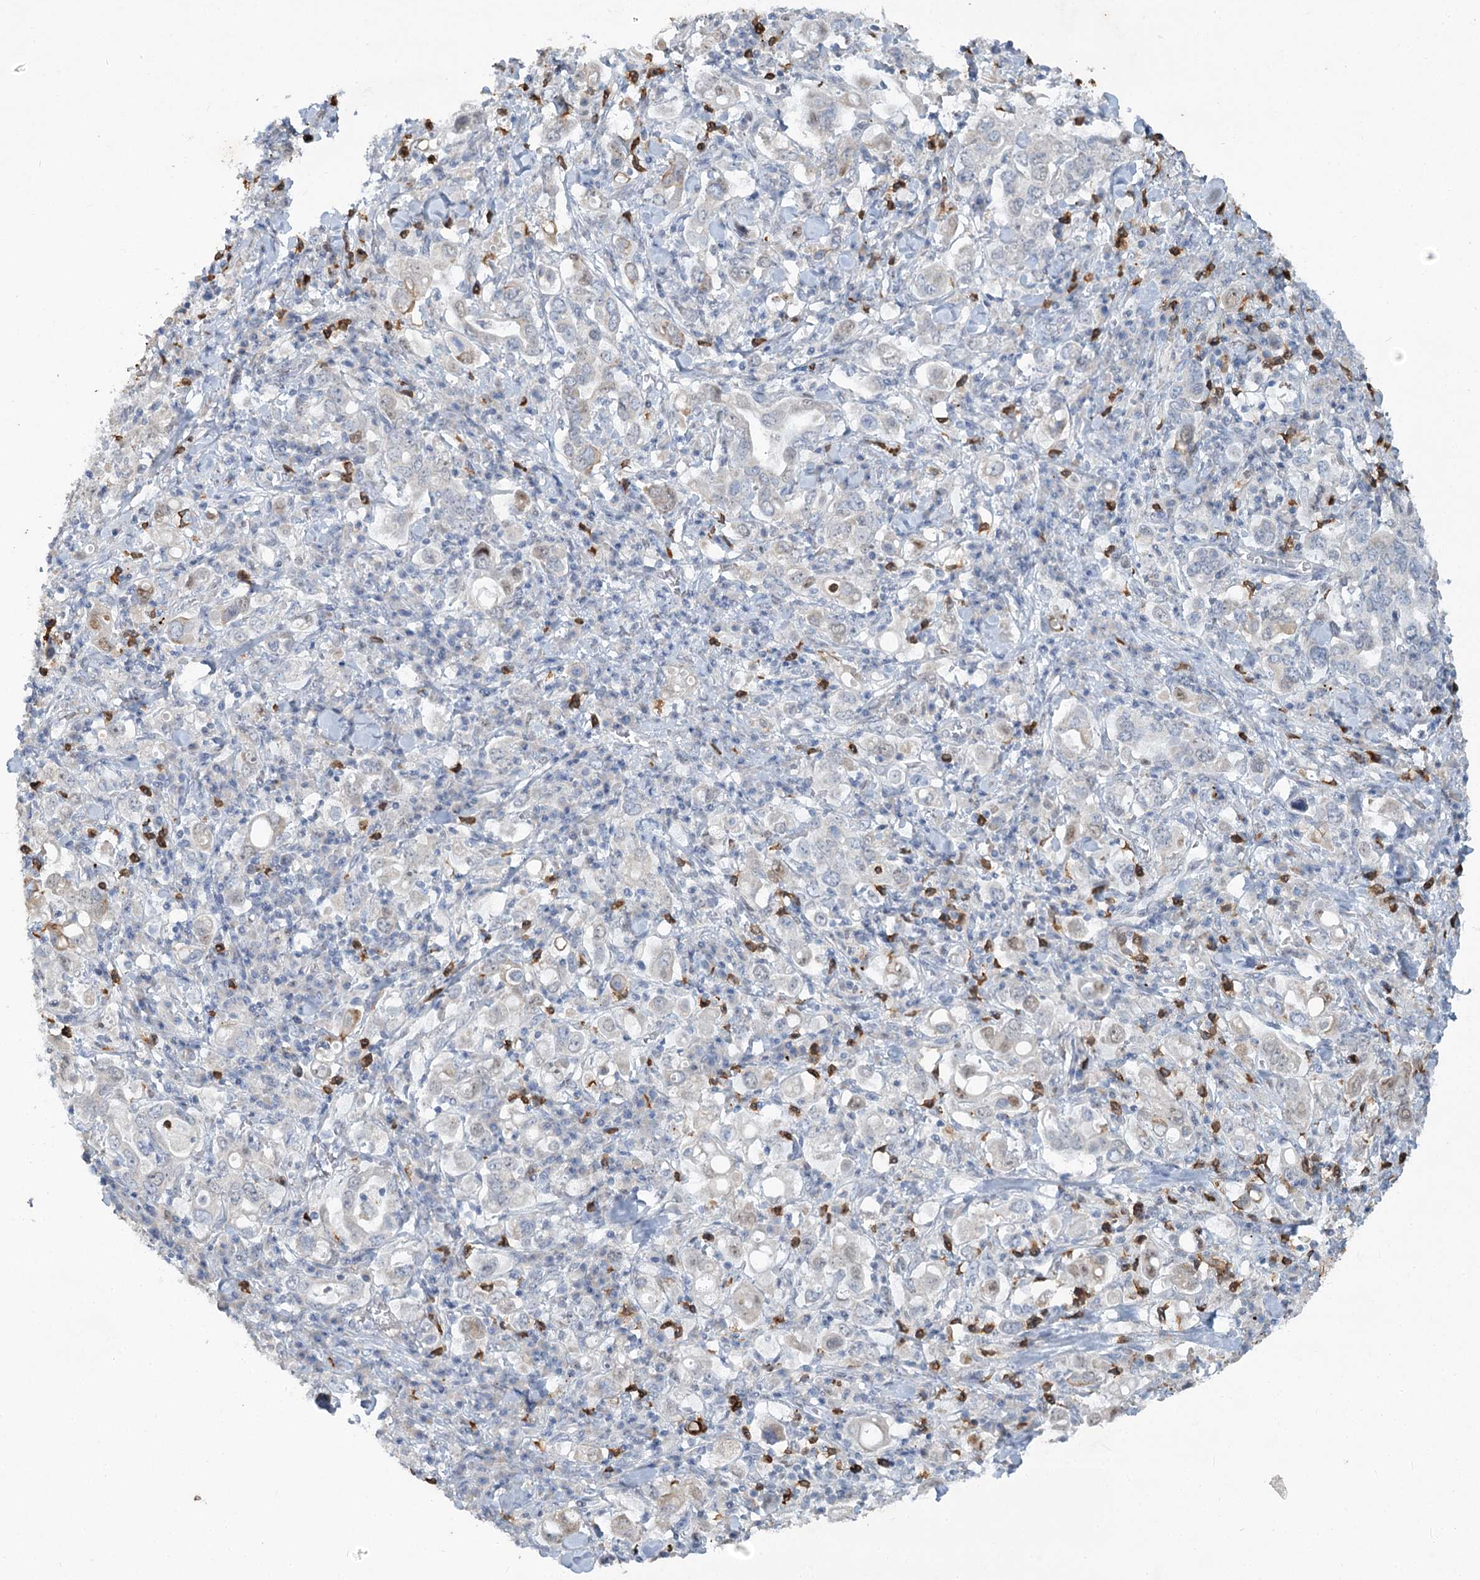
{"staining": {"intensity": "negative", "quantity": "none", "location": "none"}, "tissue": "stomach cancer", "cell_type": "Tumor cells", "image_type": "cancer", "snomed": [{"axis": "morphology", "description": "Adenocarcinoma, NOS"}, {"axis": "topography", "description": "Stomach, upper"}], "caption": "The micrograph displays no significant expression in tumor cells of stomach adenocarcinoma.", "gene": "ABITRAM", "patient": {"sex": "male", "age": 62}}